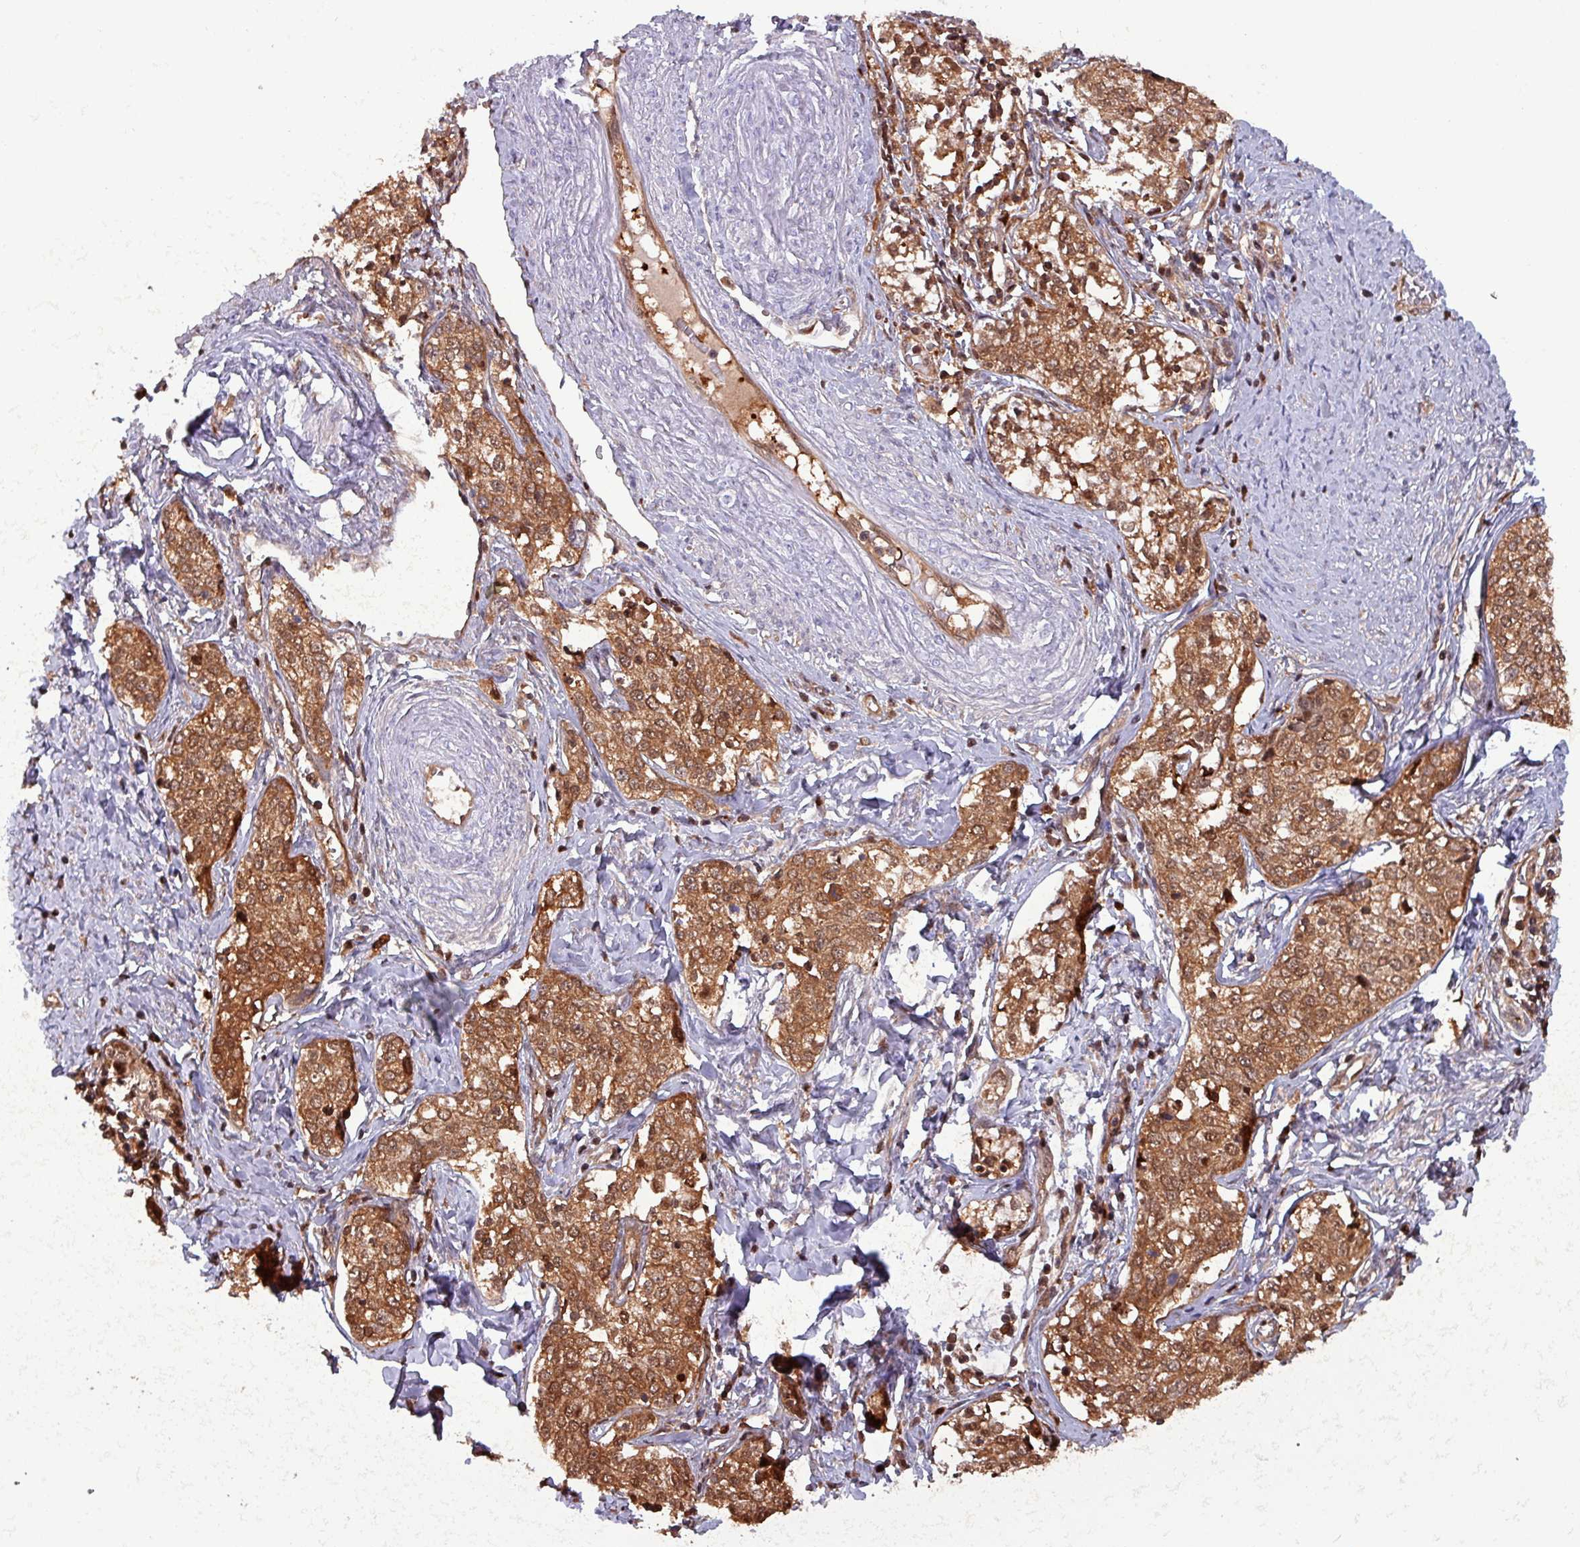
{"staining": {"intensity": "moderate", "quantity": ">75%", "location": "cytoplasmic/membranous,nuclear"}, "tissue": "cervical cancer", "cell_type": "Tumor cells", "image_type": "cancer", "snomed": [{"axis": "morphology", "description": "Squamous cell carcinoma, NOS"}, {"axis": "morphology", "description": "Adenocarcinoma, NOS"}, {"axis": "topography", "description": "Cervix"}], "caption": "High-magnification brightfield microscopy of cervical squamous cell carcinoma stained with DAB (3,3'-diaminobenzidine) (brown) and counterstained with hematoxylin (blue). tumor cells exhibit moderate cytoplasmic/membranous and nuclear staining is present in about>75% of cells.", "gene": "PSMB8", "patient": {"sex": "female", "age": 52}}